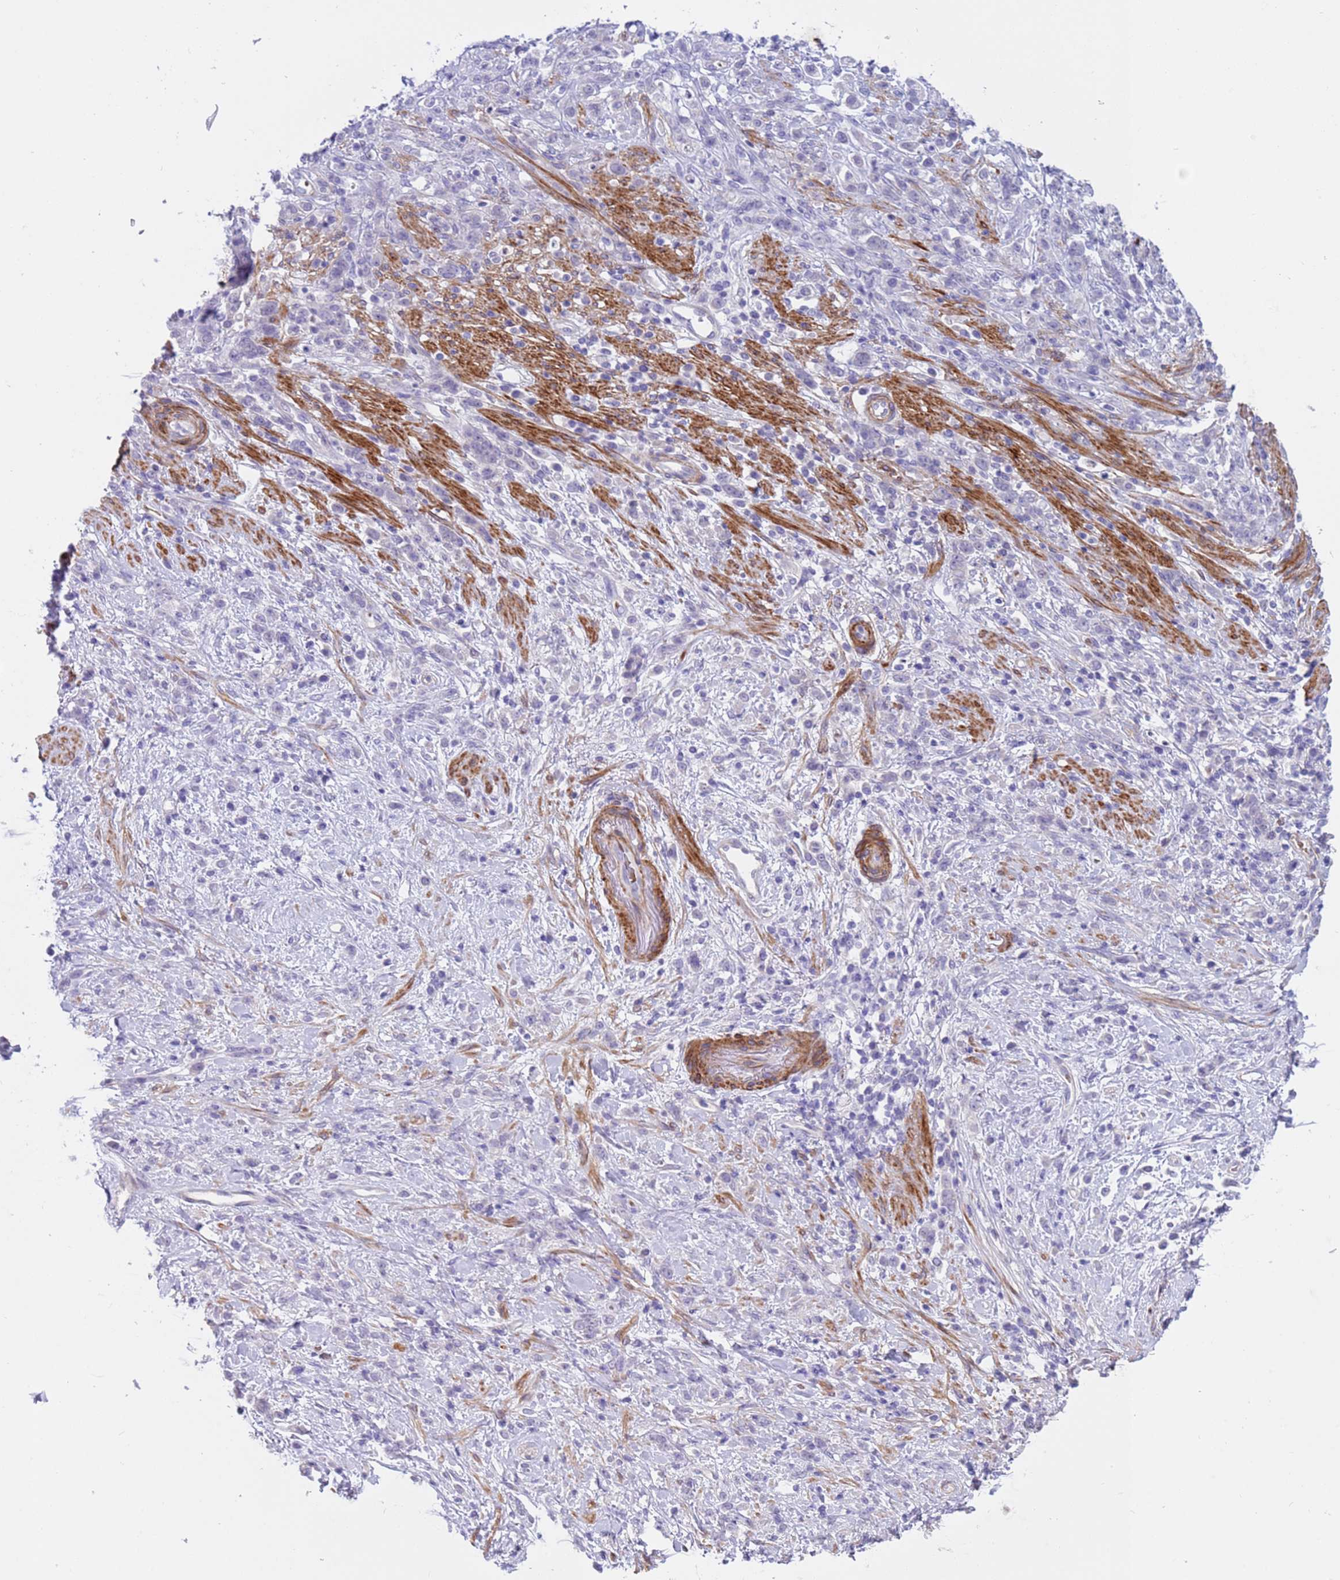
{"staining": {"intensity": "negative", "quantity": "none", "location": "none"}, "tissue": "stomach cancer", "cell_type": "Tumor cells", "image_type": "cancer", "snomed": [{"axis": "morphology", "description": "Adenocarcinoma, NOS"}, {"axis": "topography", "description": "Stomach"}], "caption": "High magnification brightfield microscopy of stomach cancer stained with DAB (3,3'-diaminobenzidine) (brown) and counterstained with hematoxylin (blue): tumor cells show no significant staining.", "gene": "KBTBD3", "patient": {"sex": "female", "age": 60}}